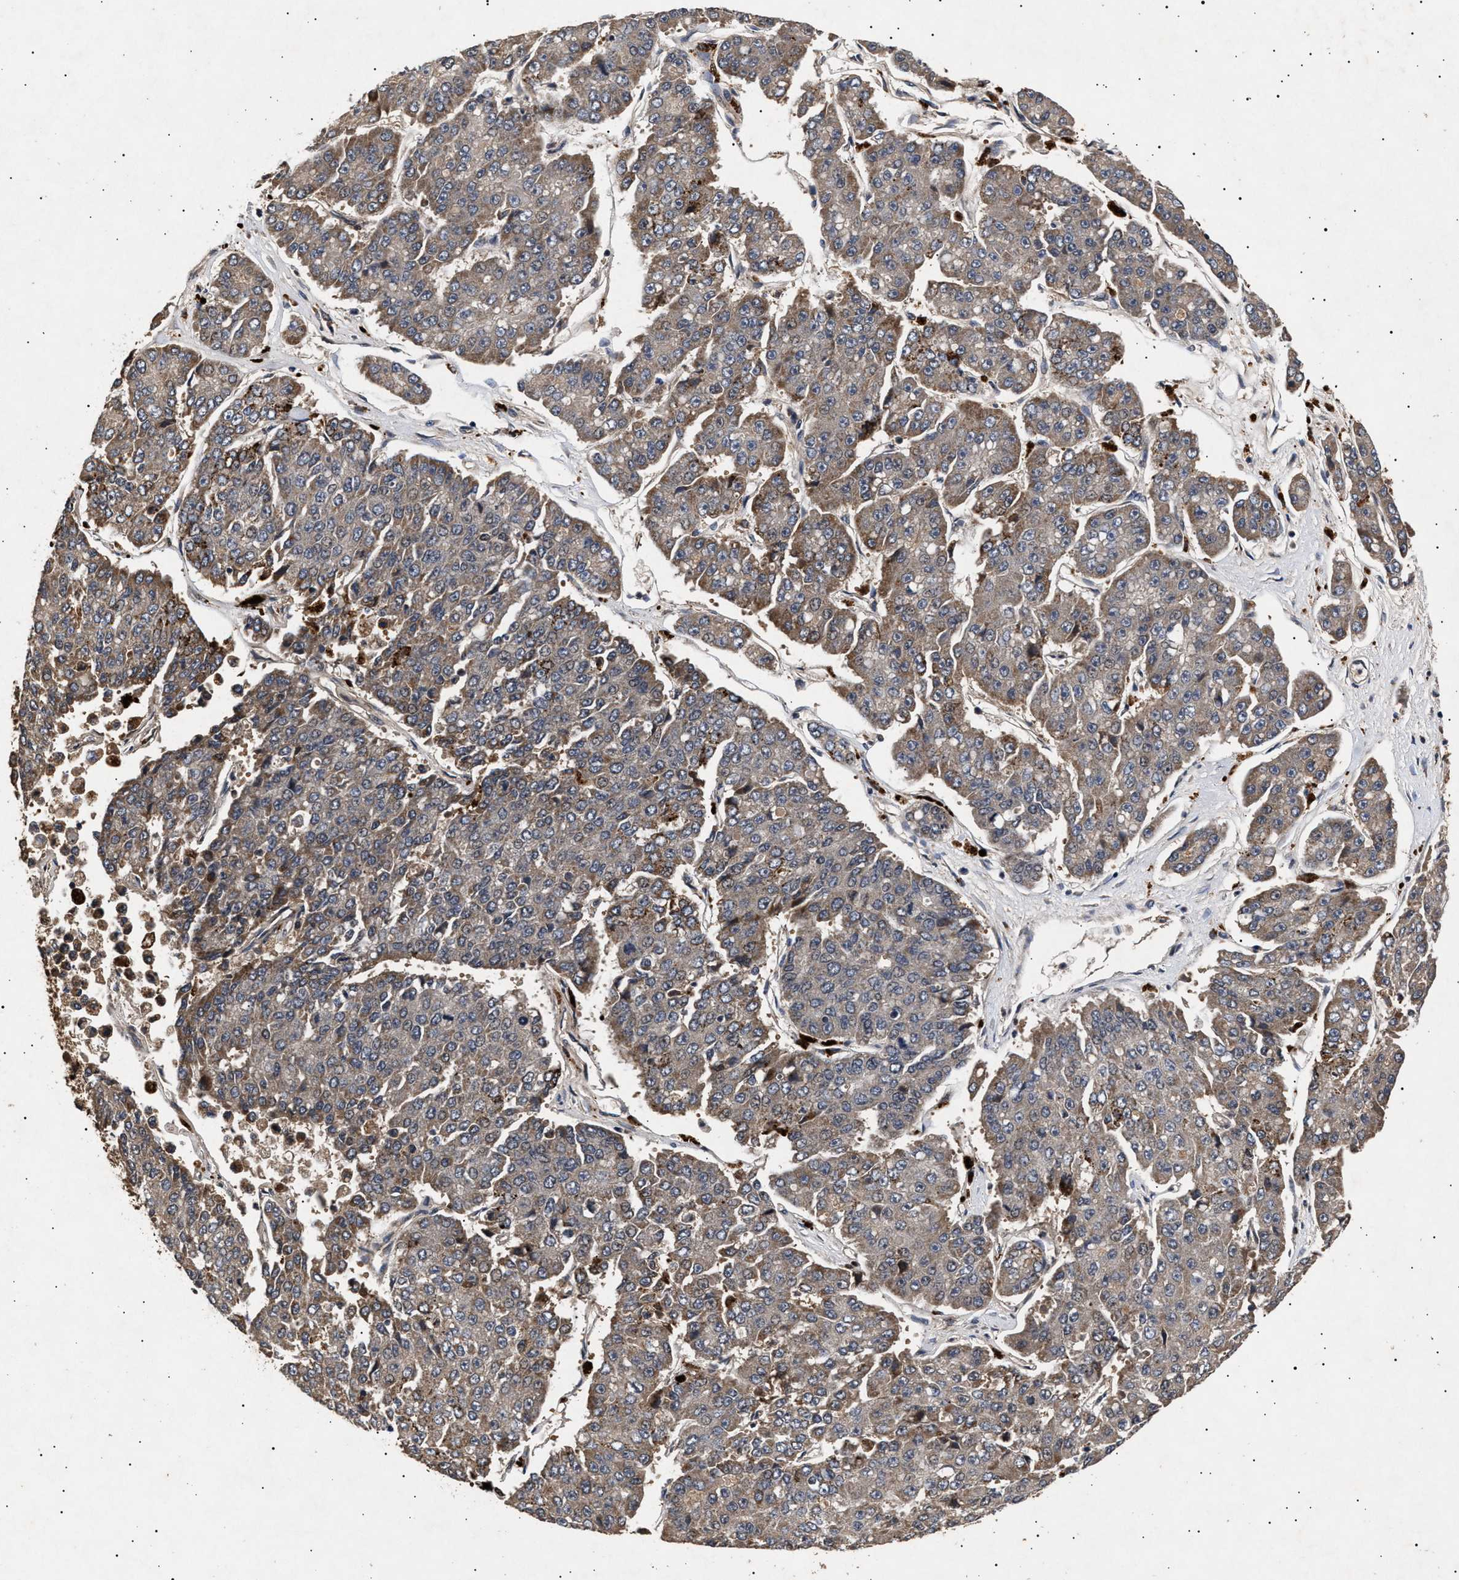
{"staining": {"intensity": "weak", "quantity": "25%-75%", "location": "cytoplasmic/membranous"}, "tissue": "pancreatic cancer", "cell_type": "Tumor cells", "image_type": "cancer", "snomed": [{"axis": "morphology", "description": "Adenocarcinoma, NOS"}, {"axis": "topography", "description": "Pancreas"}], "caption": "A histopathology image showing weak cytoplasmic/membranous expression in approximately 25%-75% of tumor cells in pancreatic cancer, as visualized by brown immunohistochemical staining.", "gene": "ITGB5", "patient": {"sex": "male", "age": 50}}